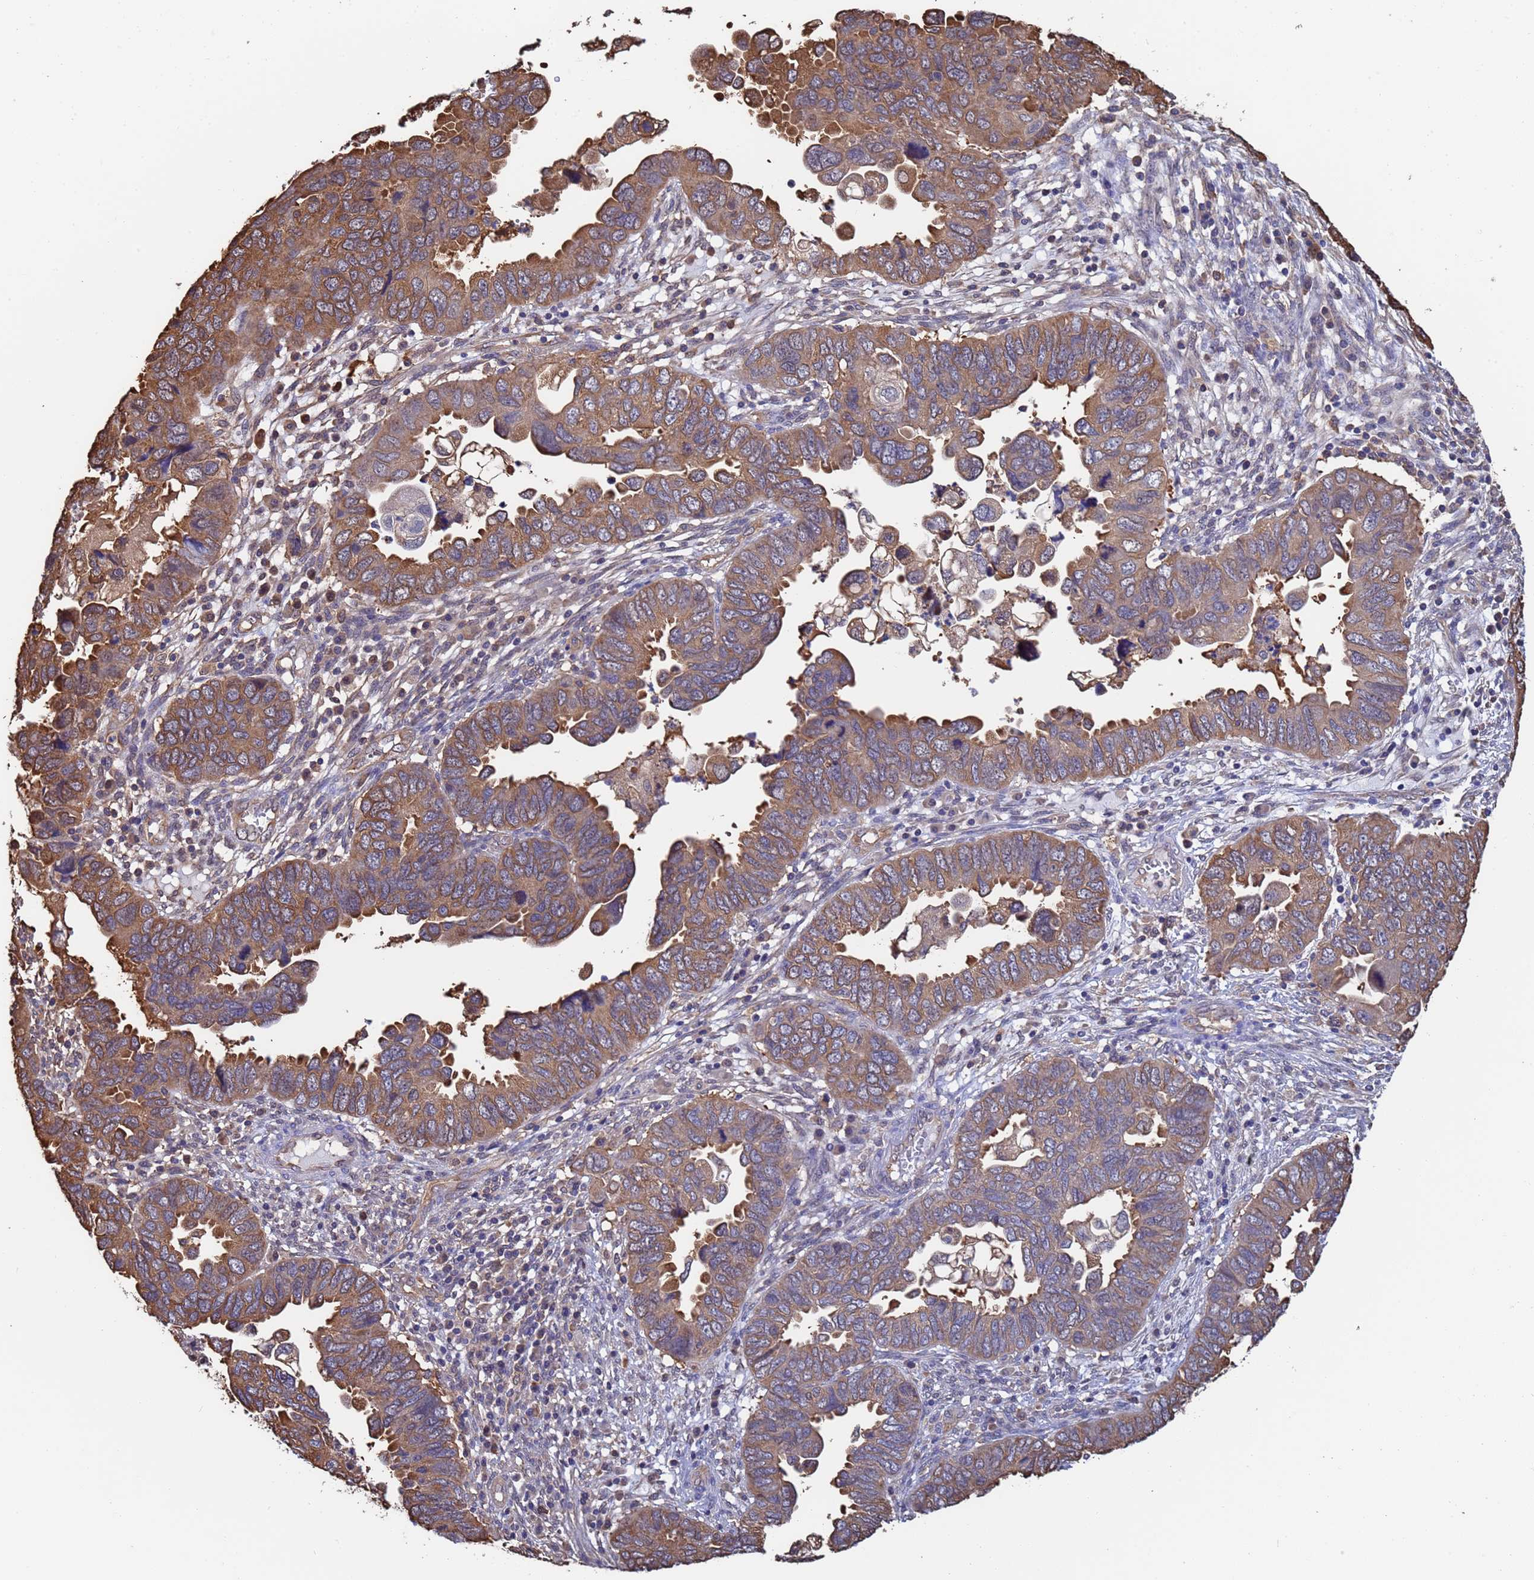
{"staining": {"intensity": "moderate", "quantity": ">75%", "location": "cytoplasmic/membranous"}, "tissue": "endometrial cancer", "cell_type": "Tumor cells", "image_type": "cancer", "snomed": [{"axis": "morphology", "description": "Adenocarcinoma, NOS"}, {"axis": "topography", "description": "Endometrium"}], "caption": "Endometrial adenocarcinoma stained with IHC exhibits moderate cytoplasmic/membranous positivity in approximately >75% of tumor cells.", "gene": "FAM25A", "patient": {"sex": "female", "age": 79}}